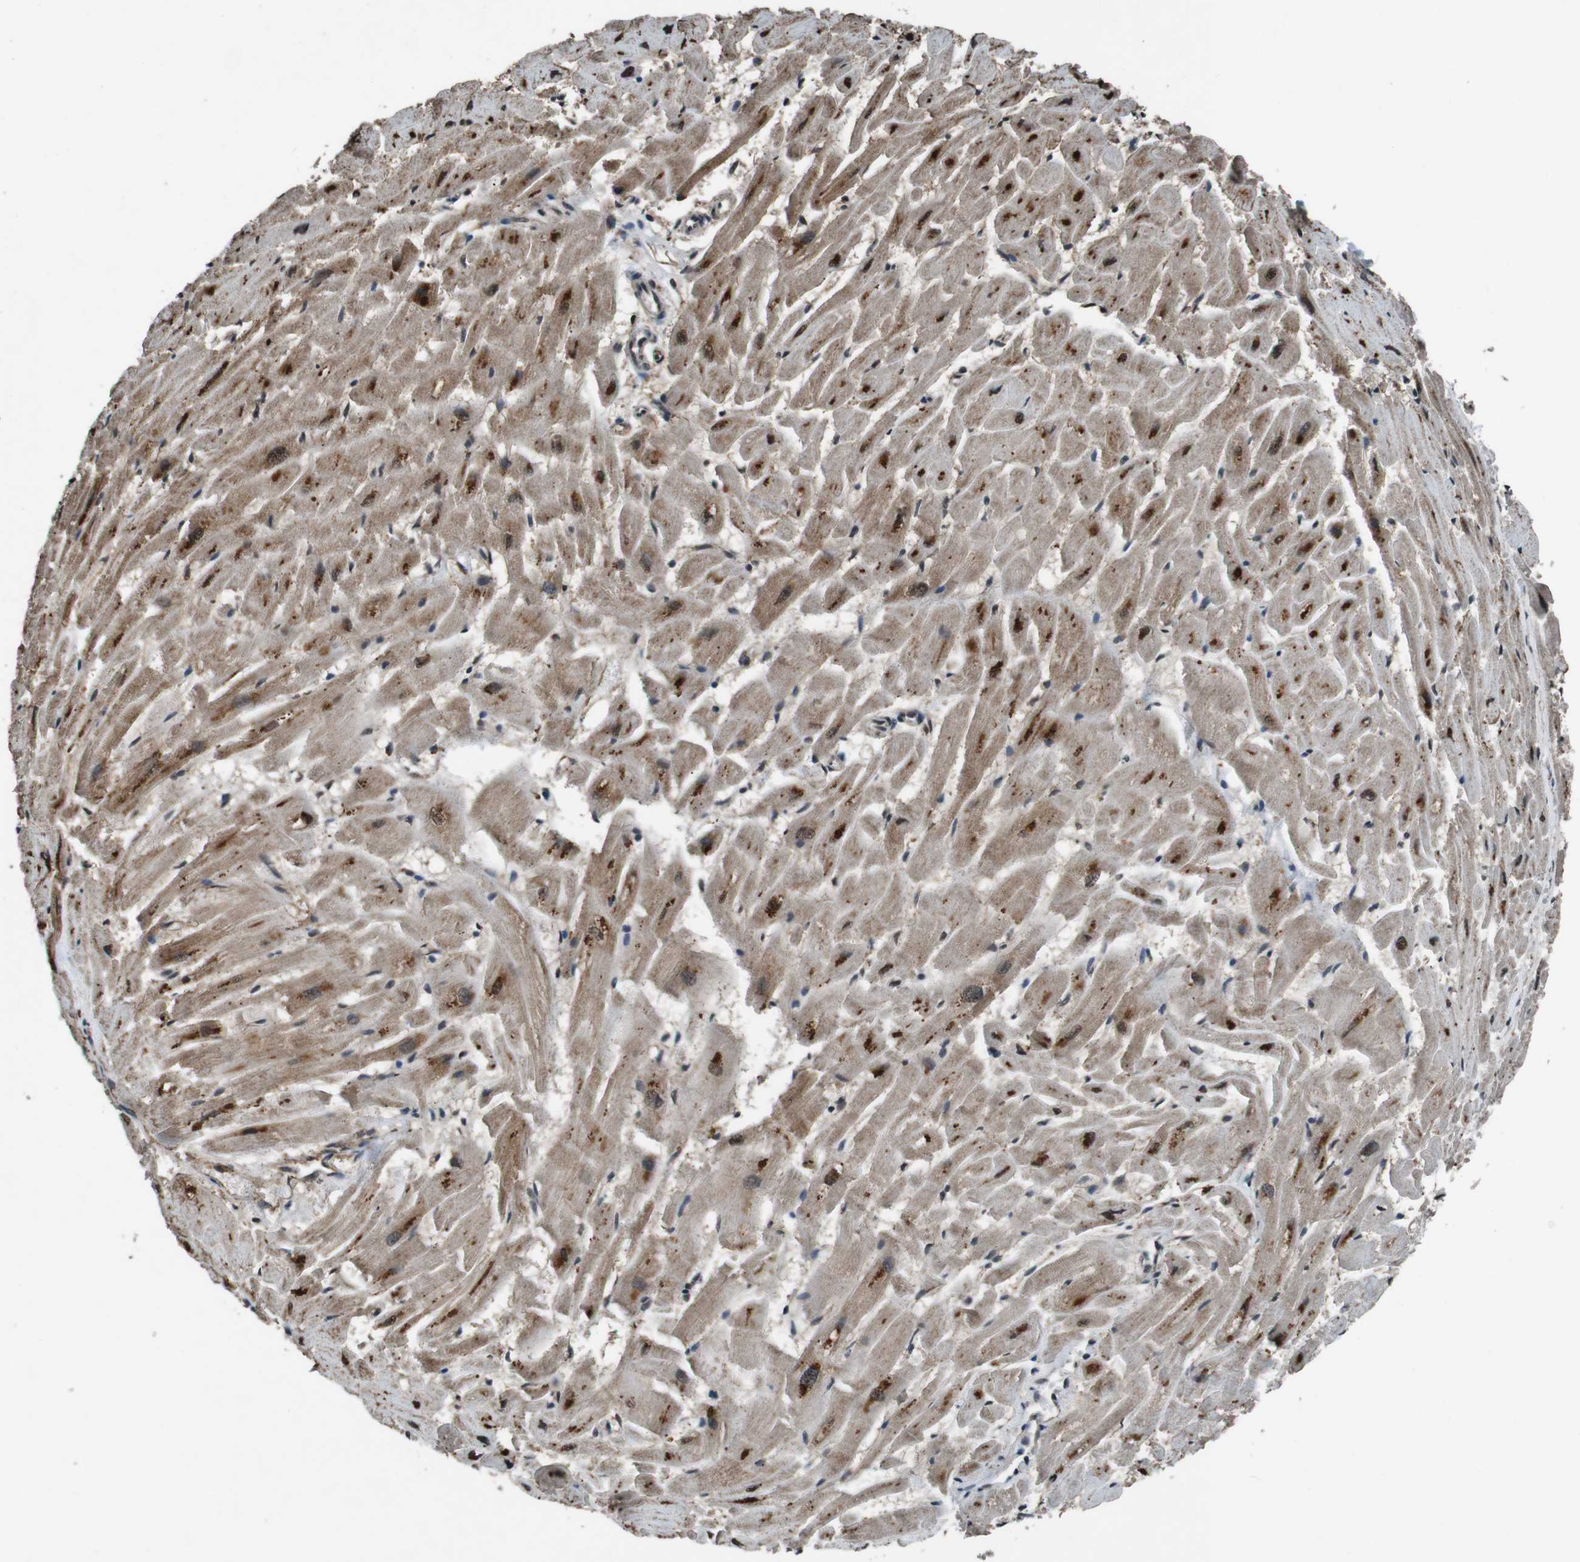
{"staining": {"intensity": "strong", "quantity": "25%-75%", "location": "cytoplasmic/membranous,nuclear"}, "tissue": "heart muscle", "cell_type": "Cardiomyocytes", "image_type": "normal", "snomed": [{"axis": "morphology", "description": "Normal tissue, NOS"}, {"axis": "topography", "description": "Heart"}], "caption": "An immunohistochemistry micrograph of unremarkable tissue is shown. Protein staining in brown highlights strong cytoplasmic/membranous,nuclear positivity in heart muscle within cardiomyocytes.", "gene": "NR4A2", "patient": {"sex": "female", "age": 19}}